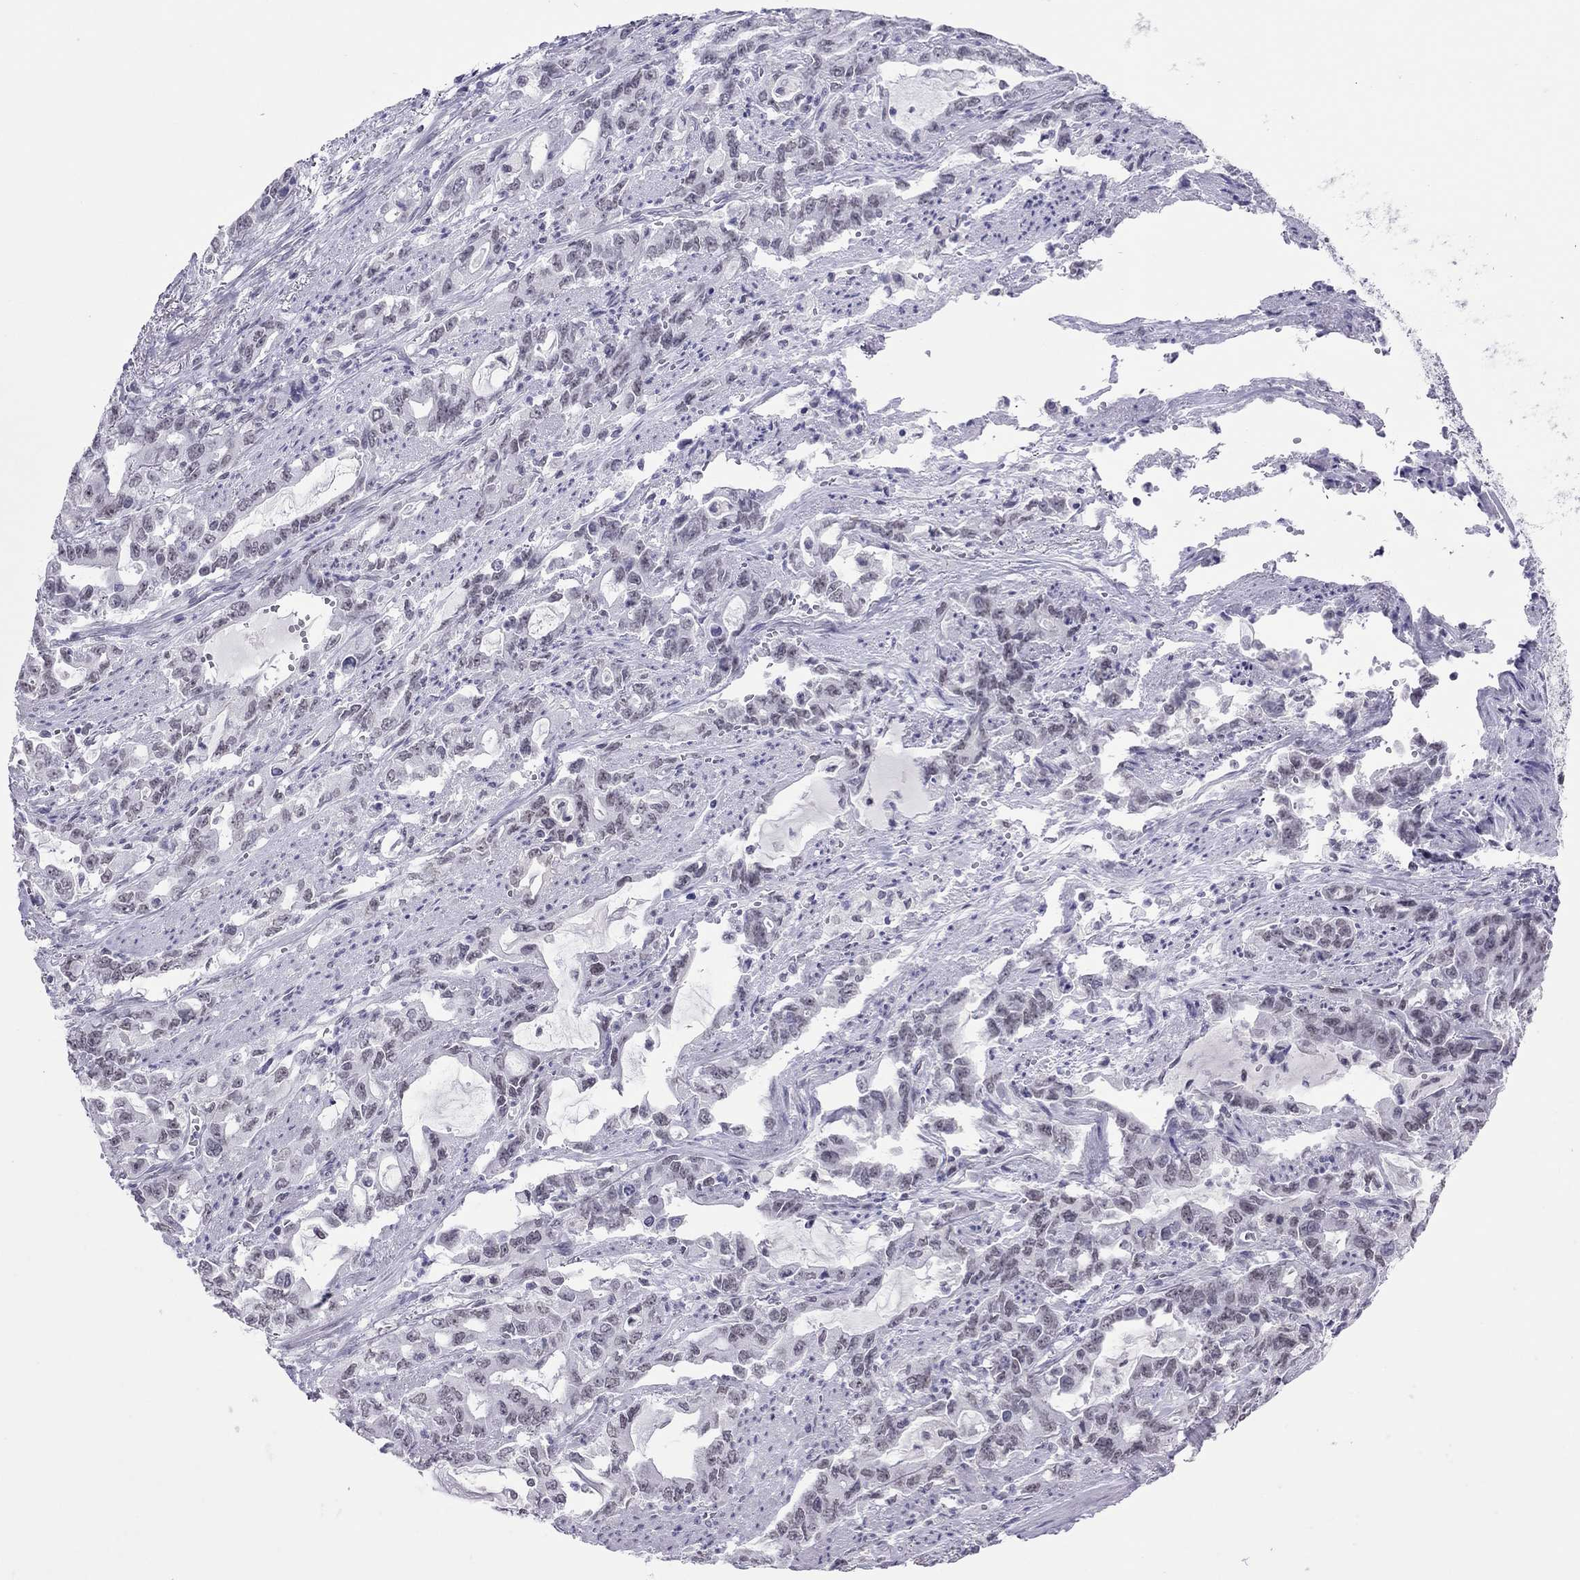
{"staining": {"intensity": "negative", "quantity": "none", "location": "none"}, "tissue": "stomach cancer", "cell_type": "Tumor cells", "image_type": "cancer", "snomed": [{"axis": "morphology", "description": "Adenocarcinoma, NOS"}, {"axis": "topography", "description": "Stomach, upper"}], "caption": "Protein analysis of stomach adenocarcinoma shows no significant staining in tumor cells.", "gene": "JHY", "patient": {"sex": "male", "age": 85}}